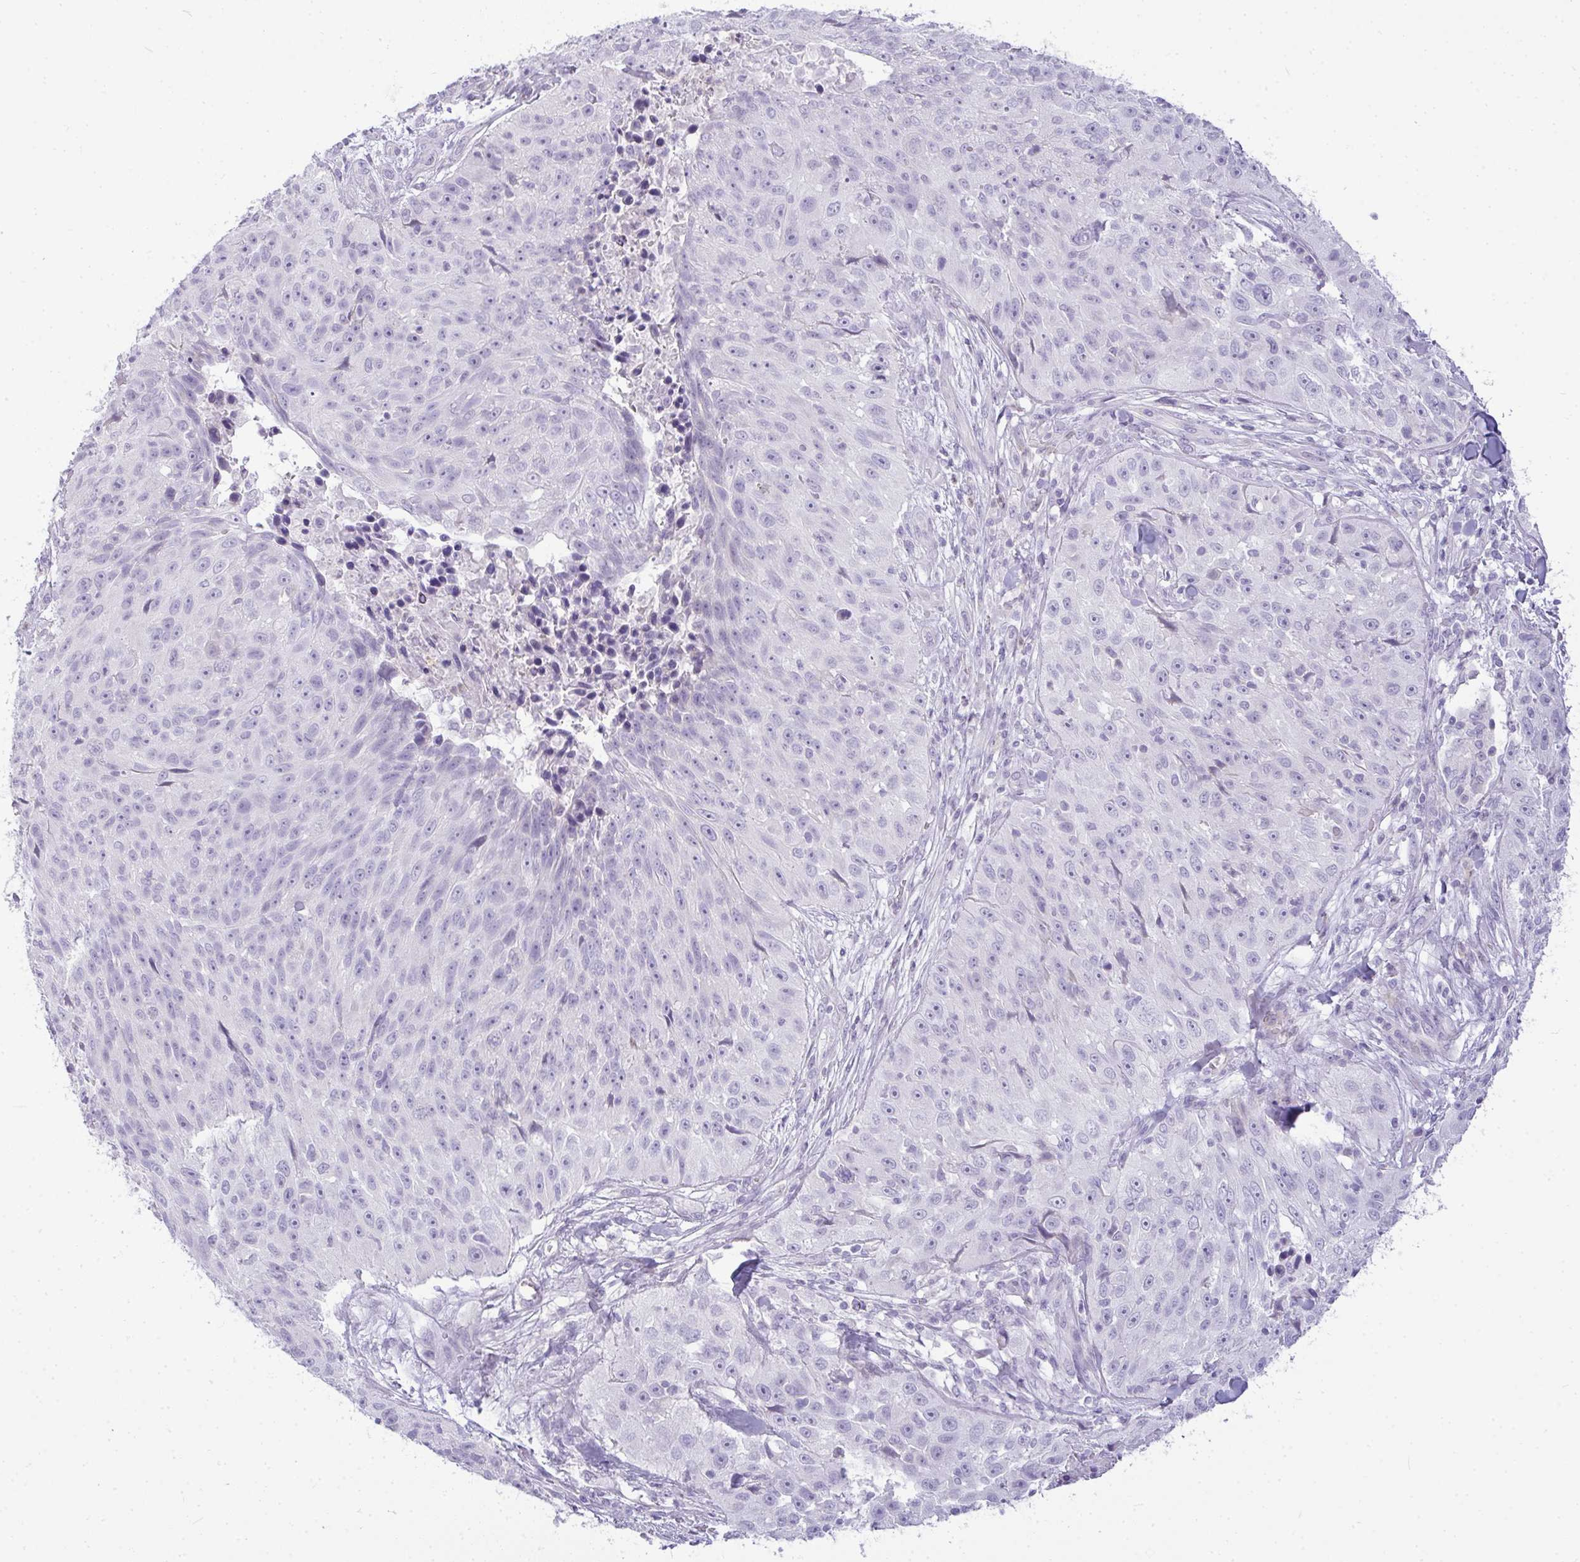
{"staining": {"intensity": "negative", "quantity": "none", "location": "none"}, "tissue": "skin cancer", "cell_type": "Tumor cells", "image_type": "cancer", "snomed": [{"axis": "morphology", "description": "Squamous cell carcinoma, NOS"}, {"axis": "topography", "description": "Skin"}], "caption": "Tumor cells are negative for brown protein staining in squamous cell carcinoma (skin). (Immunohistochemistry, brightfield microscopy, high magnification).", "gene": "LIPE", "patient": {"sex": "female", "age": 87}}